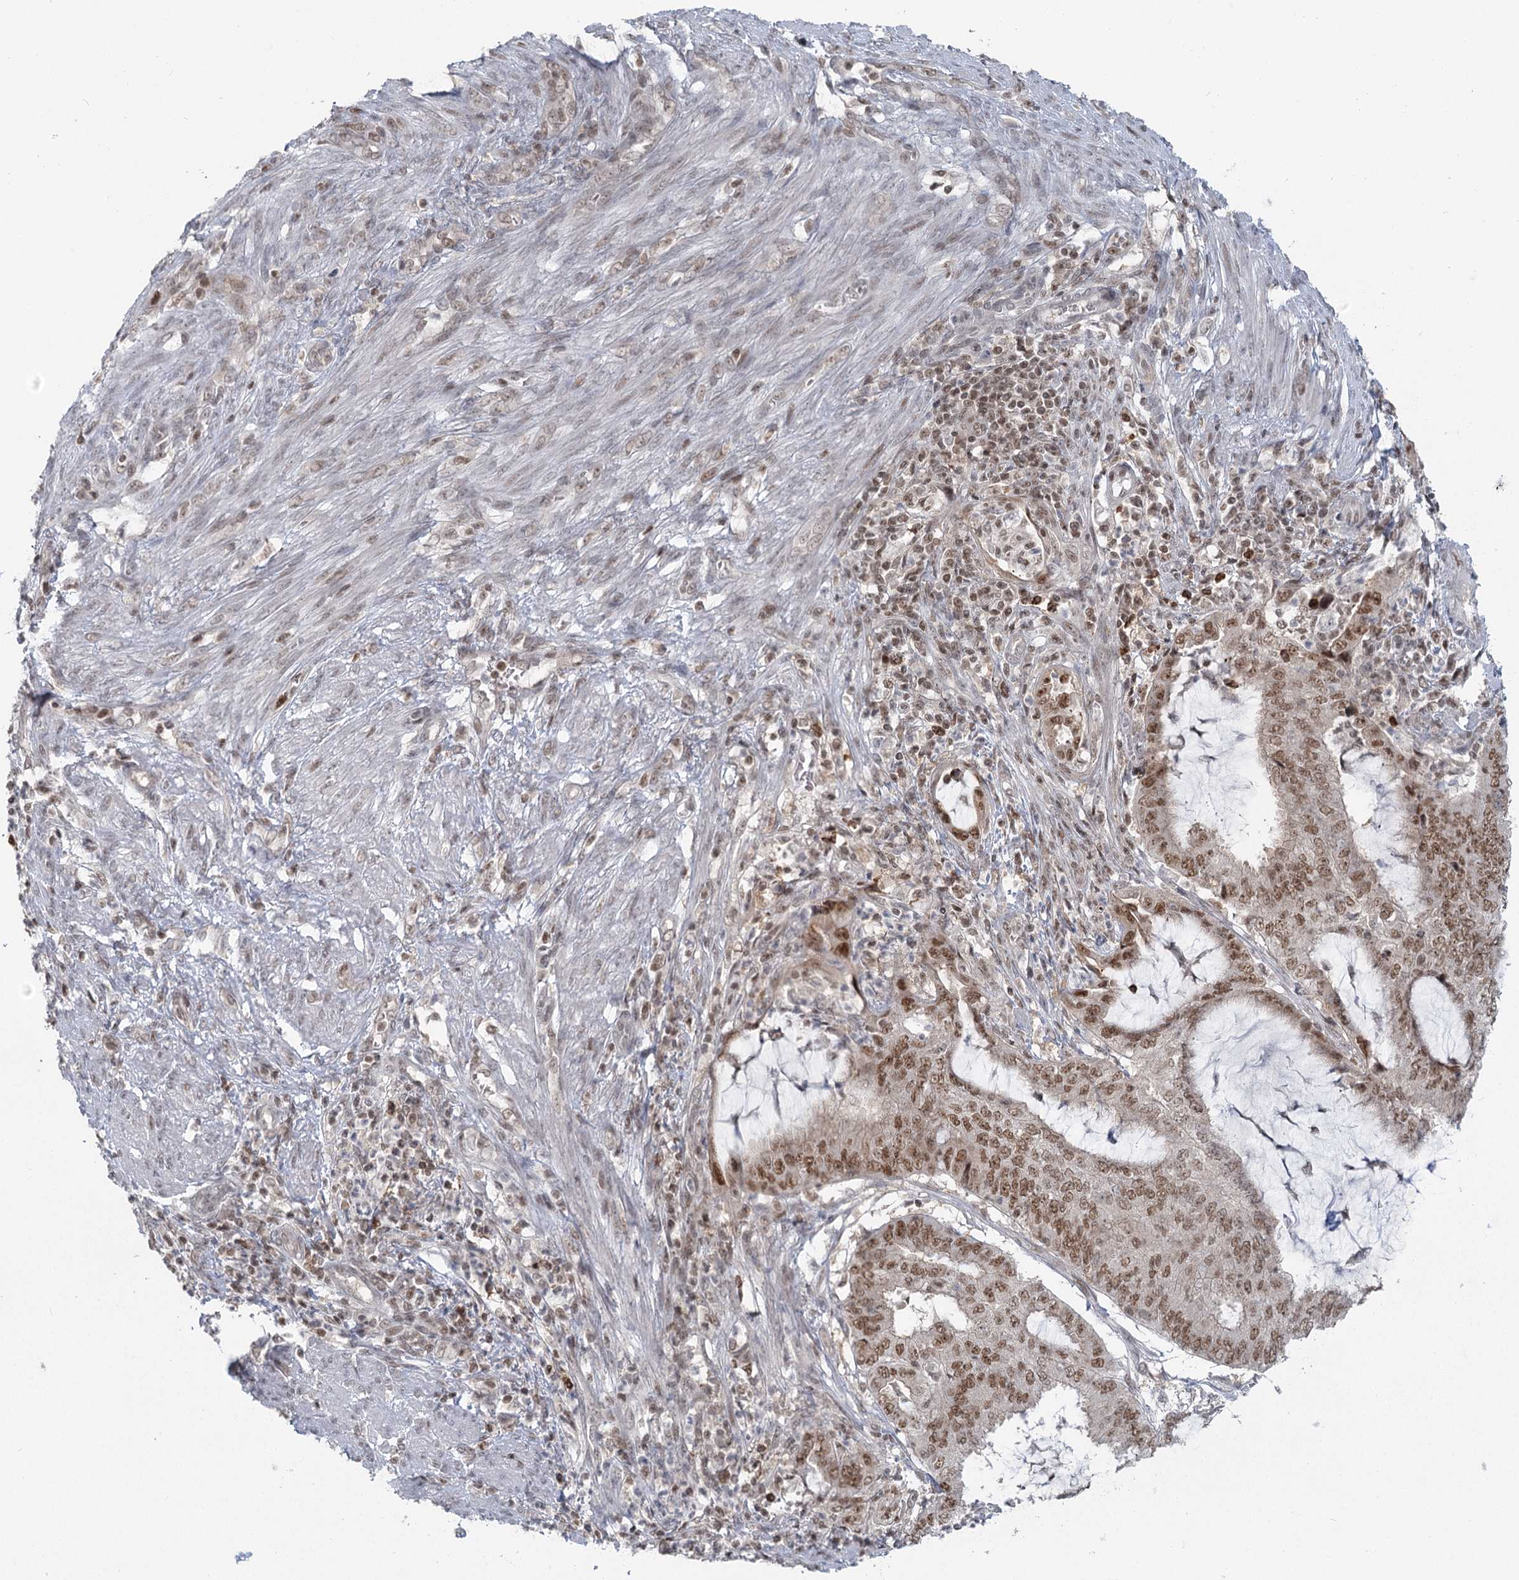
{"staining": {"intensity": "moderate", "quantity": ">75%", "location": "nuclear"}, "tissue": "endometrial cancer", "cell_type": "Tumor cells", "image_type": "cancer", "snomed": [{"axis": "morphology", "description": "Adenocarcinoma, NOS"}, {"axis": "topography", "description": "Endometrium"}], "caption": "Adenocarcinoma (endometrial) stained with a brown dye exhibits moderate nuclear positive staining in about >75% of tumor cells.", "gene": "PDS5A", "patient": {"sex": "female", "age": 51}}